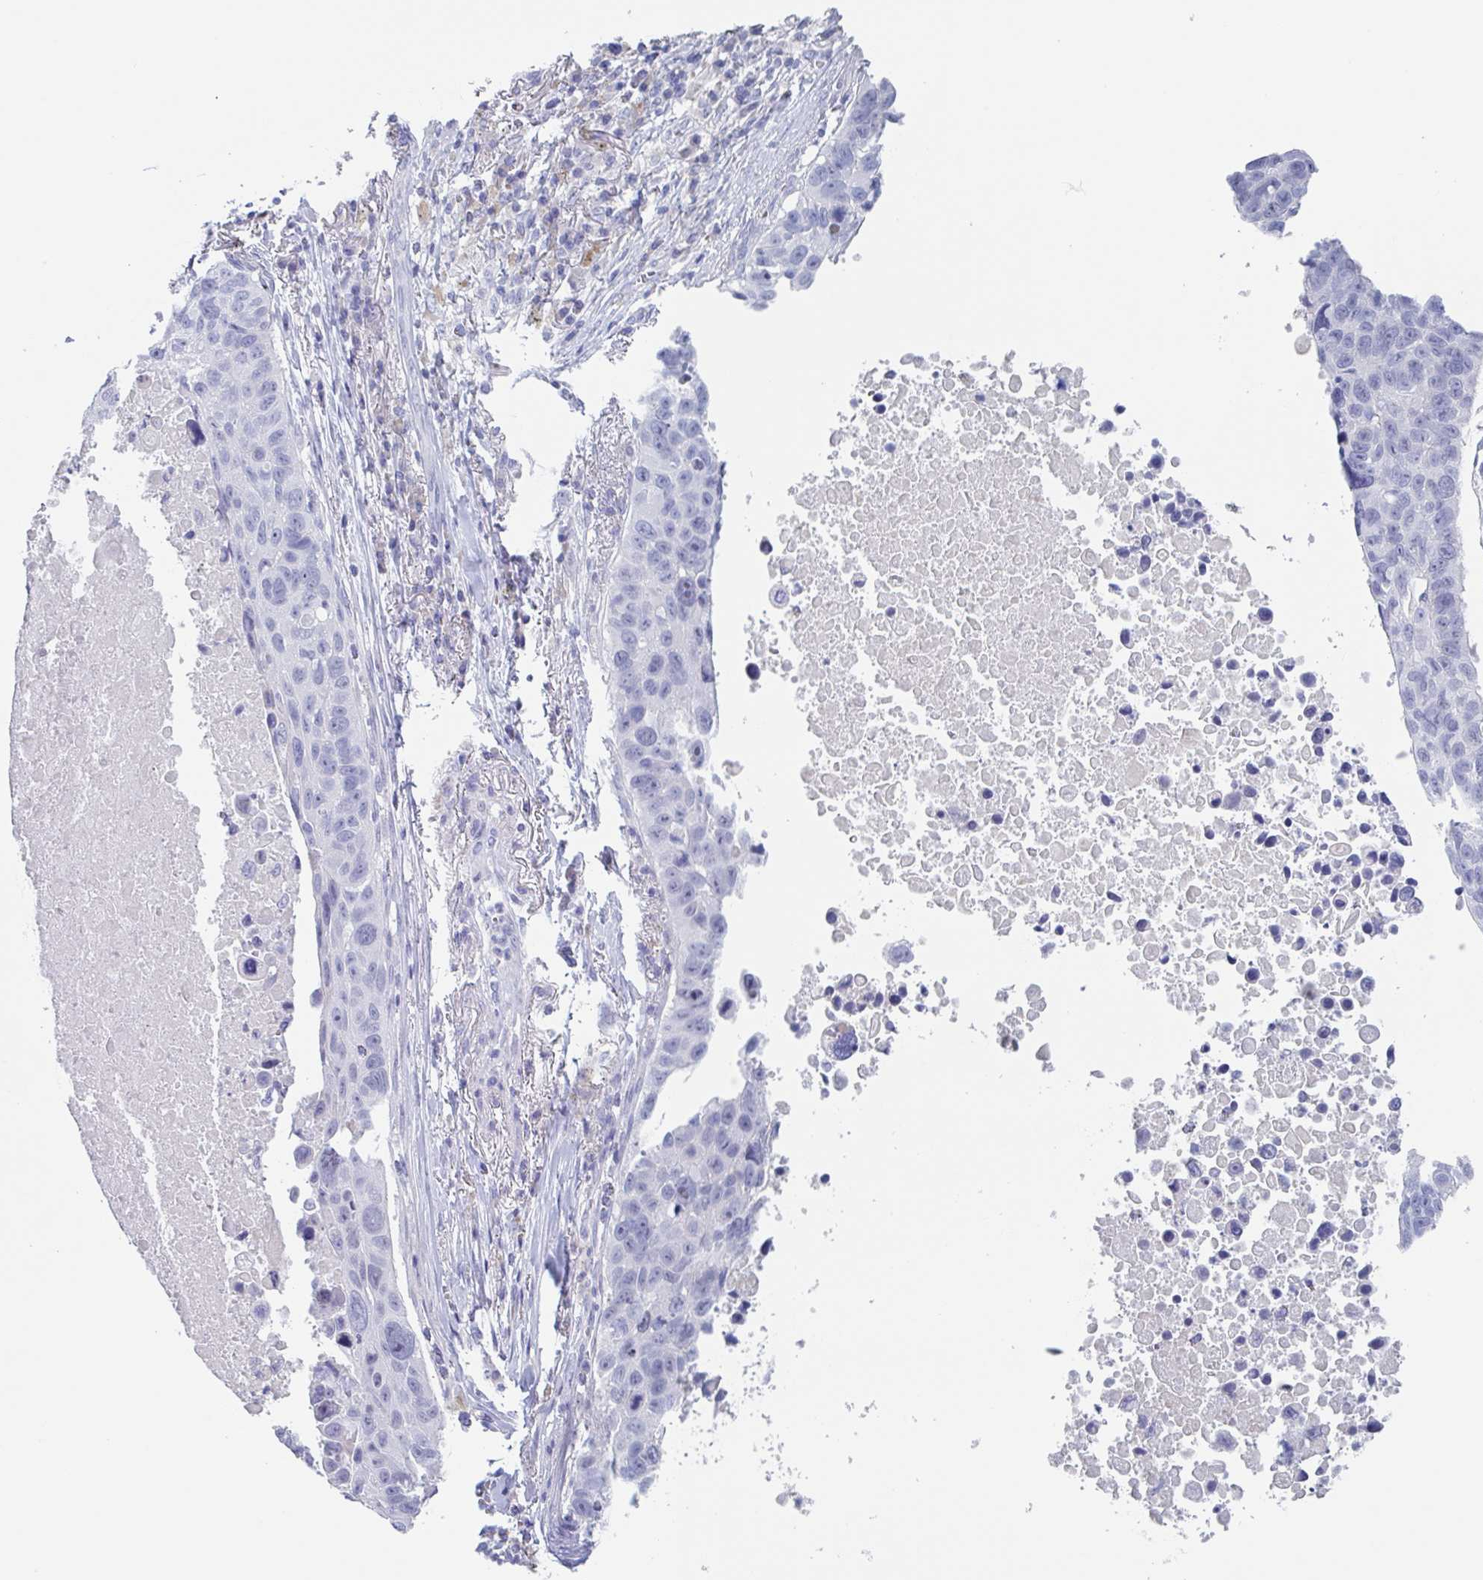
{"staining": {"intensity": "negative", "quantity": "none", "location": "none"}, "tissue": "lung cancer", "cell_type": "Tumor cells", "image_type": "cancer", "snomed": [{"axis": "morphology", "description": "Squamous cell carcinoma, NOS"}, {"axis": "topography", "description": "Lung"}], "caption": "DAB immunohistochemical staining of squamous cell carcinoma (lung) exhibits no significant expression in tumor cells. (Stains: DAB IHC with hematoxylin counter stain, Microscopy: brightfield microscopy at high magnification).", "gene": "NOXRED1", "patient": {"sex": "male", "age": 66}}